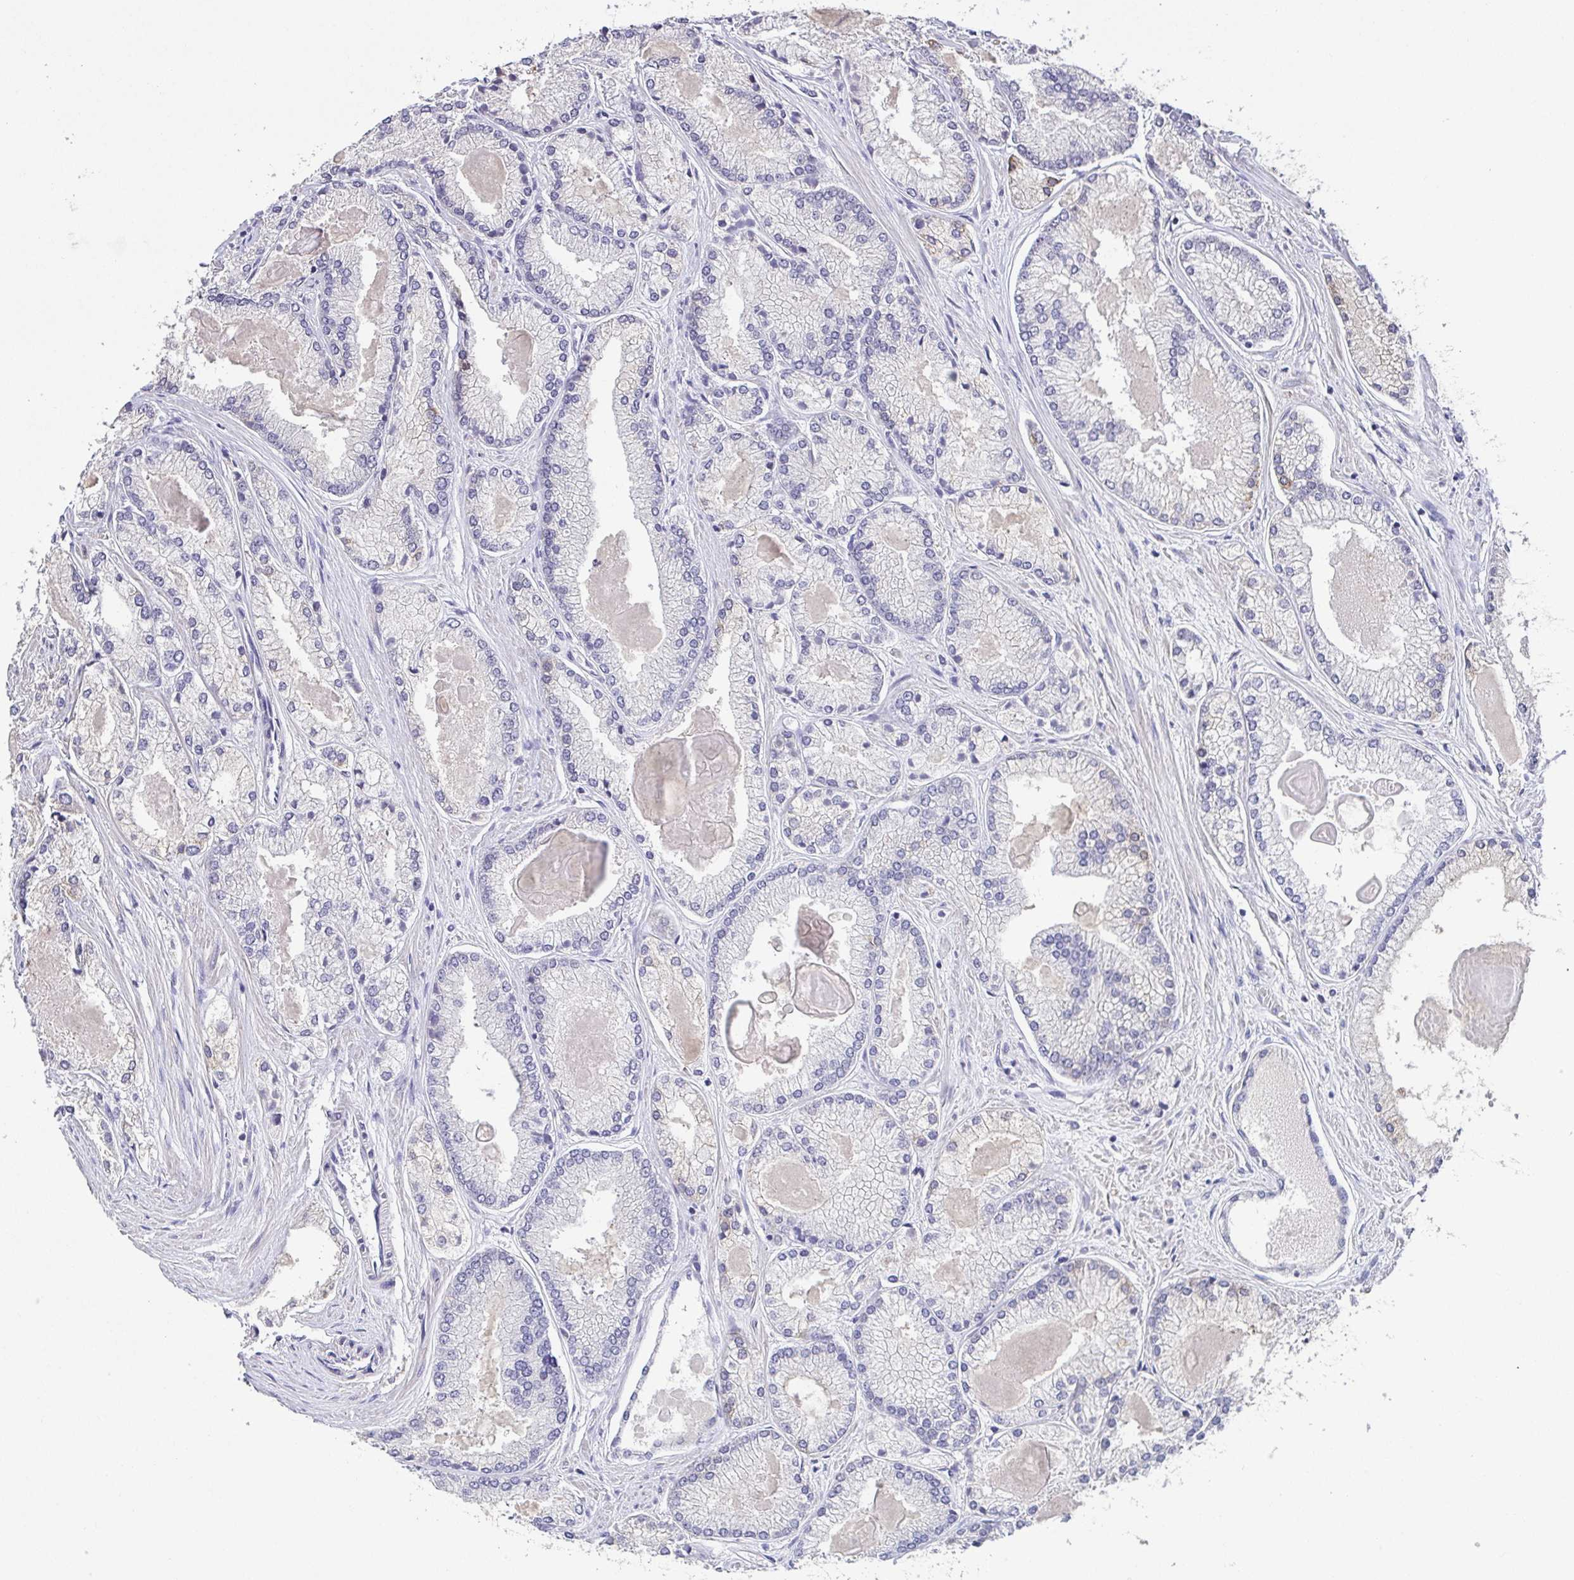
{"staining": {"intensity": "negative", "quantity": "none", "location": "none"}, "tissue": "prostate cancer", "cell_type": "Tumor cells", "image_type": "cancer", "snomed": [{"axis": "morphology", "description": "Adenocarcinoma, High grade"}, {"axis": "topography", "description": "Prostate"}], "caption": "This photomicrograph is of prostate cancer stained with immunohistochemistry (IHC) to label a protein in brown with the nuclei are counter-stained blue. There is no staining in tumor cells.", "gene": "NEFH", "patient": {"sex": "male", "age": 68}}